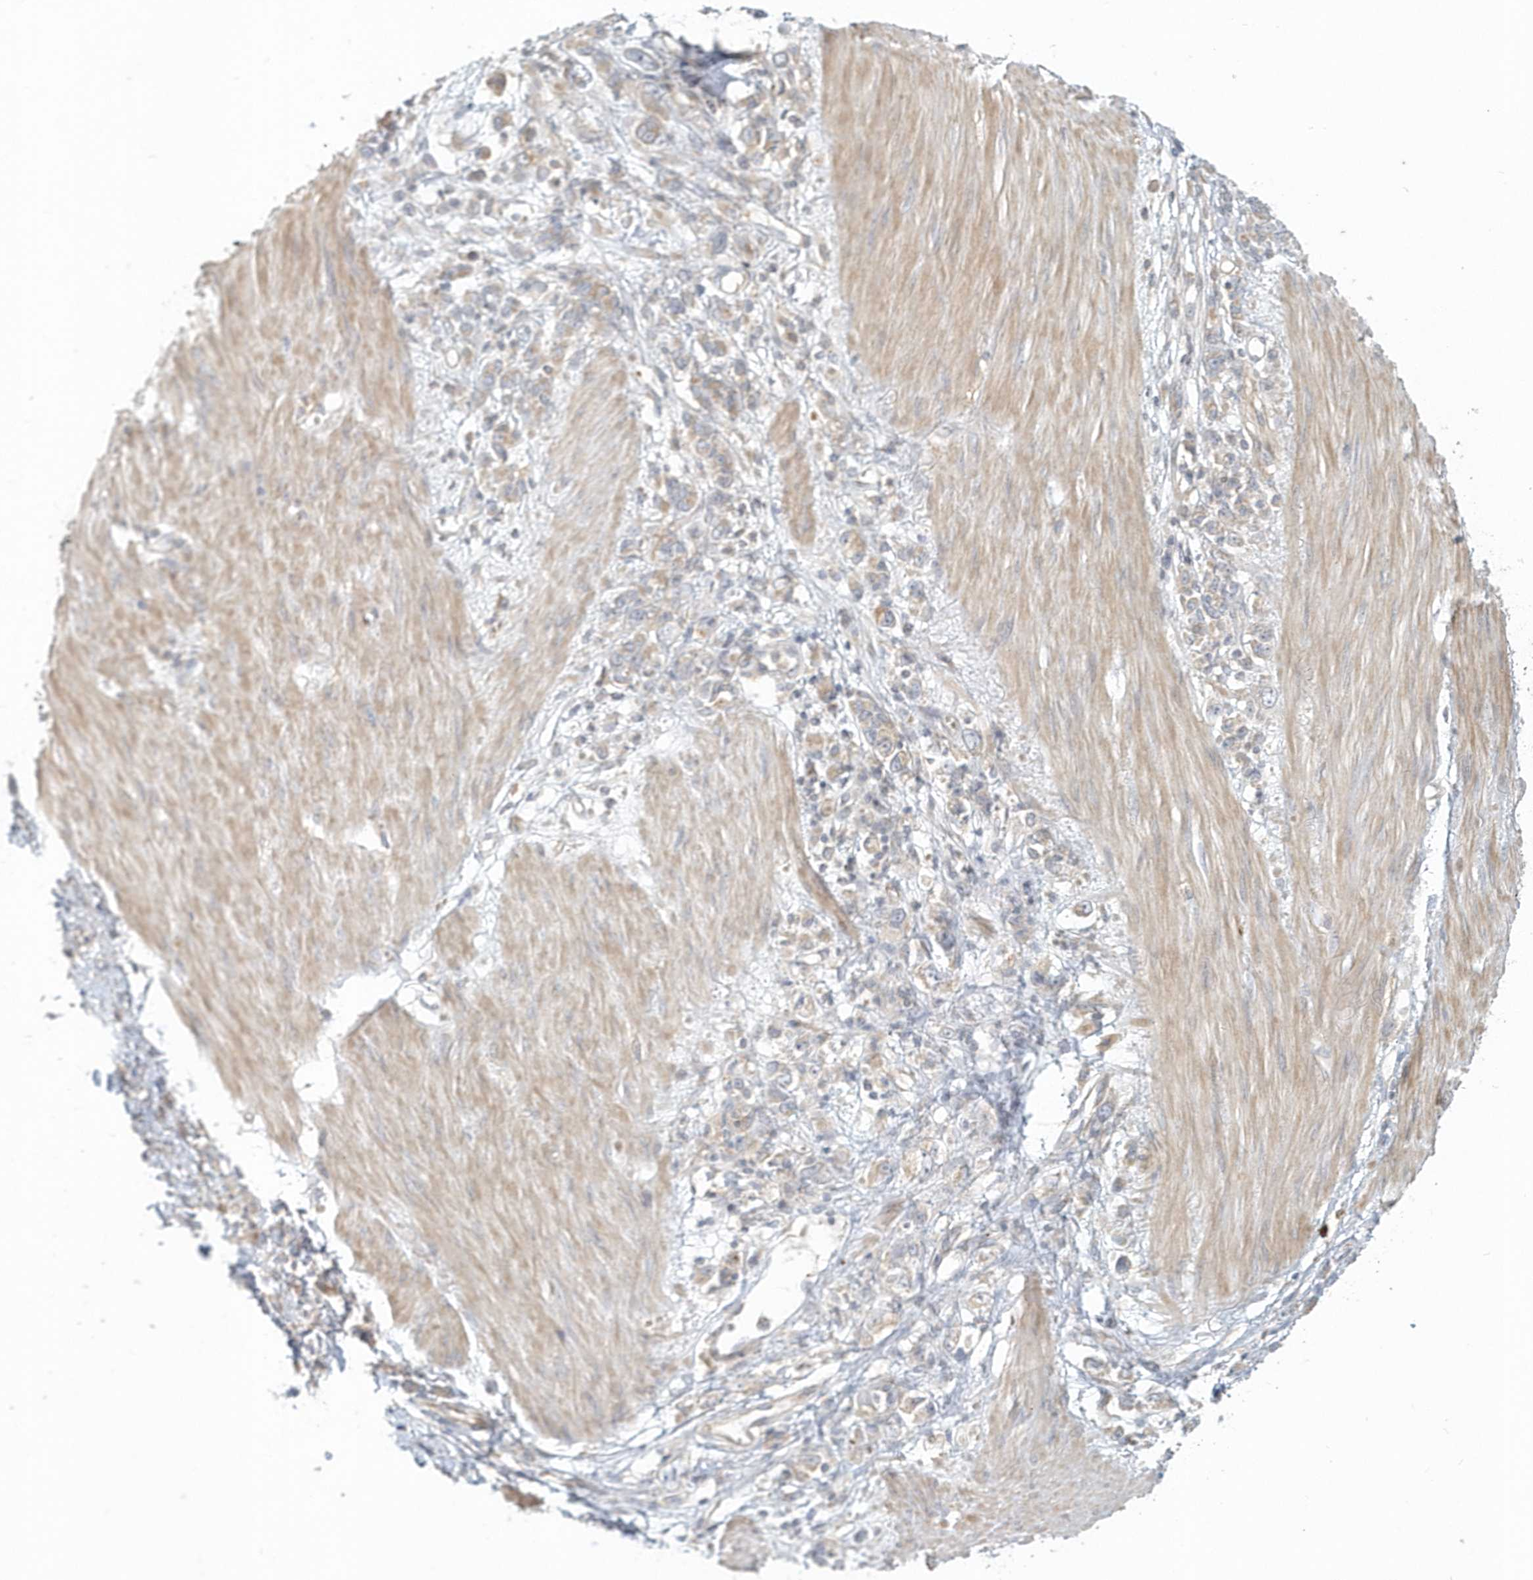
{"staining": {"intensity": "weak", "quantity": "25%-75%", "location": "cytoplasmic/membranous"}, "tissue": "stomach cancer", "cell_type": "Tumor cells", "image_type": "cancer", "snomed": [{"axis": "morphology", "description": "Adenocarcinoma, NOS"}, {"axis": "topography", "description": "Stomach"}], "caption": "Human stomach cancer stained with a protein marker reveals weak staining in tumor cells.", "gene": "NAPB", "patient": {"sex": "female", "age": 76}}